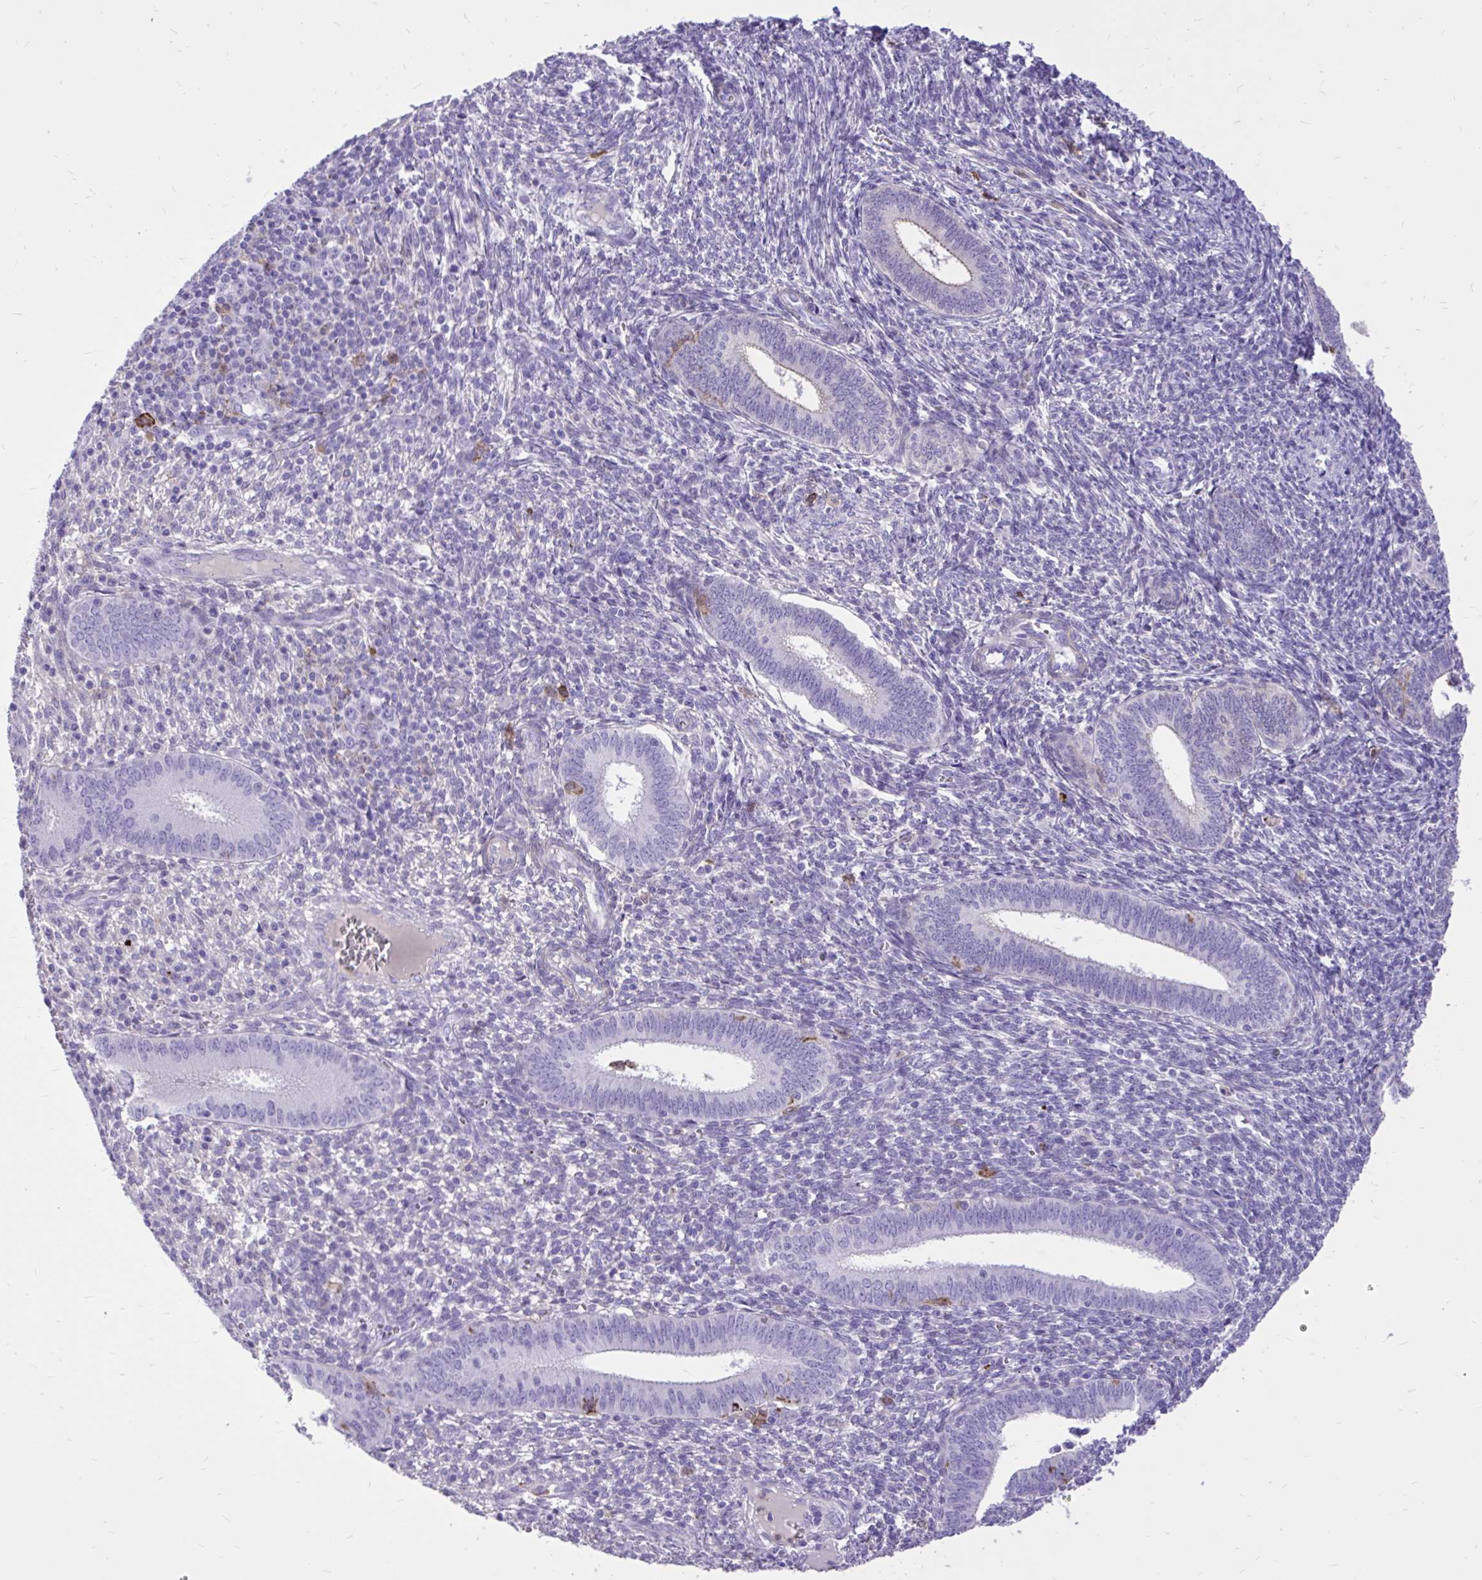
{"staining": {"intensity": "negative", "quantity": "none", "location": "none"}, "tissue": "endometrium", "cell_type": "Cells in endometrial stroma", "image_type": "normal", "snomed": [{"axis": "morphology", "description": "Normal tissue, NOS"}, {"axis": "topography", "description": "Endometrium"}], "caption": "Cells in endometrial stroma show no significant staining in normal endometrium.", "gene": "TLR7", "patient": {"sex": "female", "age": 41}}